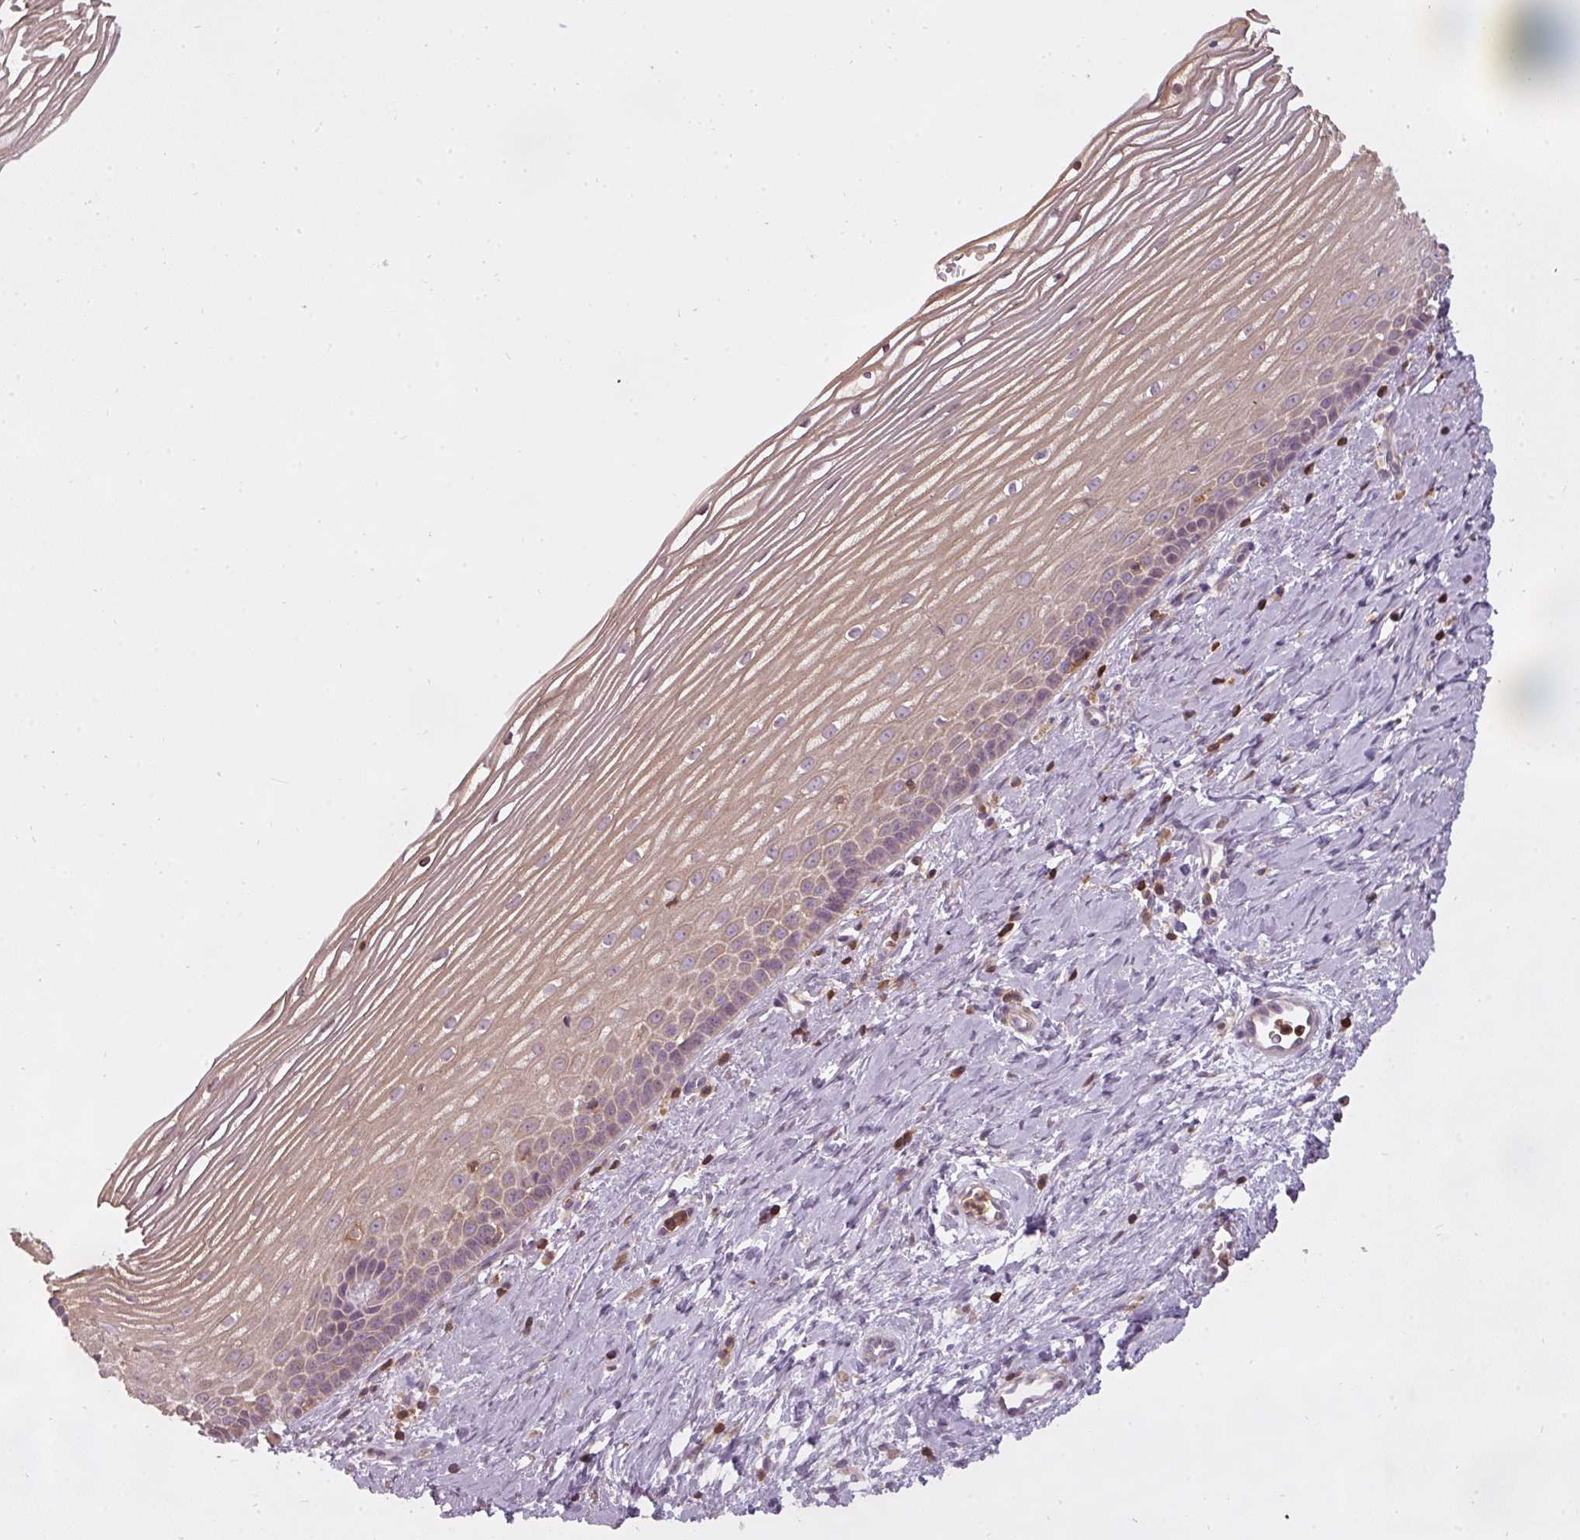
{"staining": {"intensity": "weak", "quantity": ">75%", "location": "cytoplasmic/membranous"}, "tissue": "cervix", "cell_type": "Glandular cells", "image_type": "normal", "snomed": [{"axis": "morphology", "description": "Normal tissue, NOS"}, {"axis": "topography", "description": "Cervix"}], "caption": "Protein staining of normal cervix shows weak cytoplasmic/membranous expression in about >75% of glandular cells.", "gene": "STK4", "patient": {"sex": "female", "age": 47}}